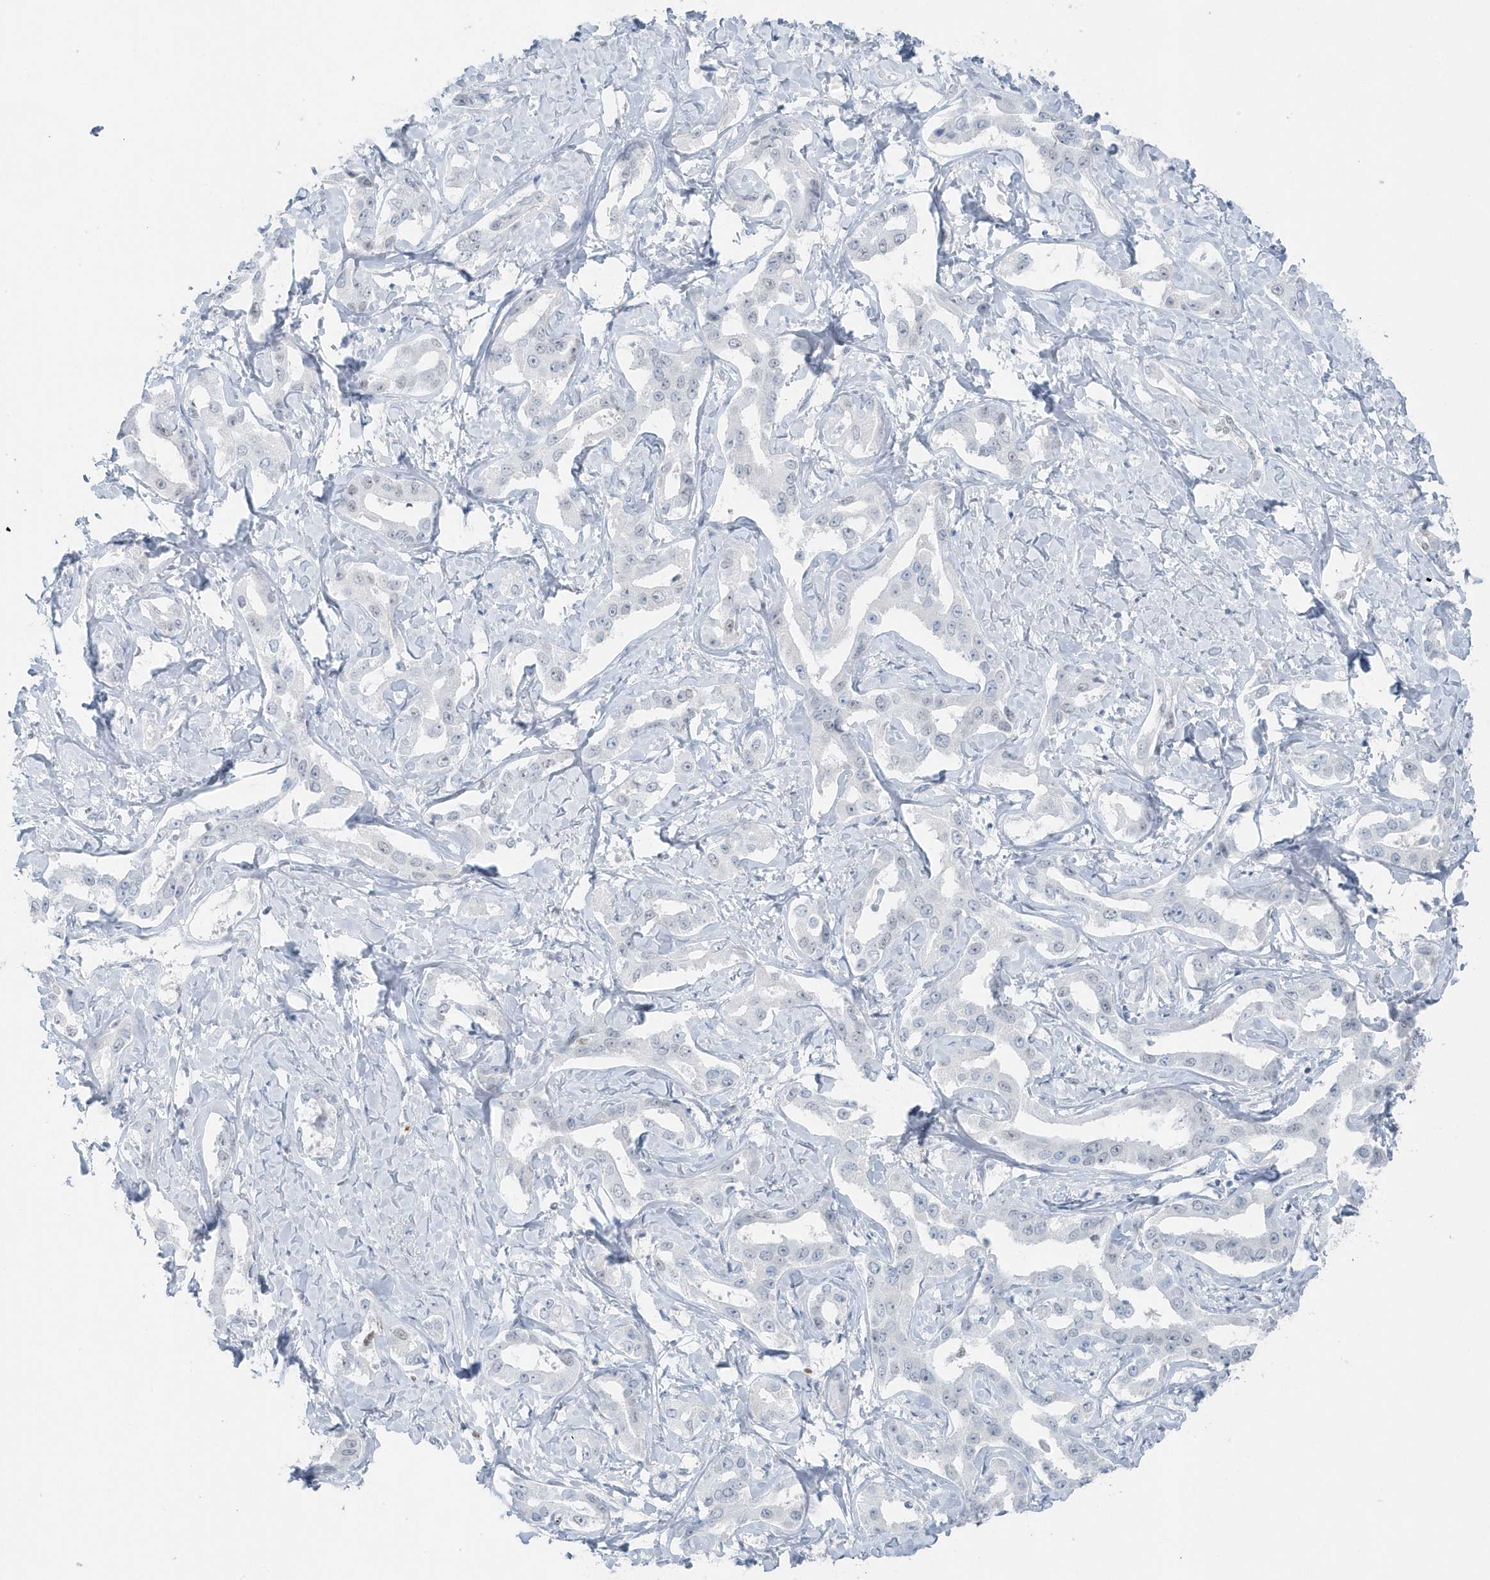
{"staining": {"intensity": "negative", "quantity": "none", "location": "none"}, "tissue": "liver cancer", "cell_type": "Tumor cells", "image_type": "cancer", "snomed": [{"axis": "morphology", "description": "Cholangiocarcinoma"}, {"axis": "topography", "description": "Liver"}], "caption": "Micrograph shows no significant protein expression in tumor cells of liver cancer (cholangiocarcinoma).", "gene": "SMIM34", "patient": {"sex": "male", "age": 59}}